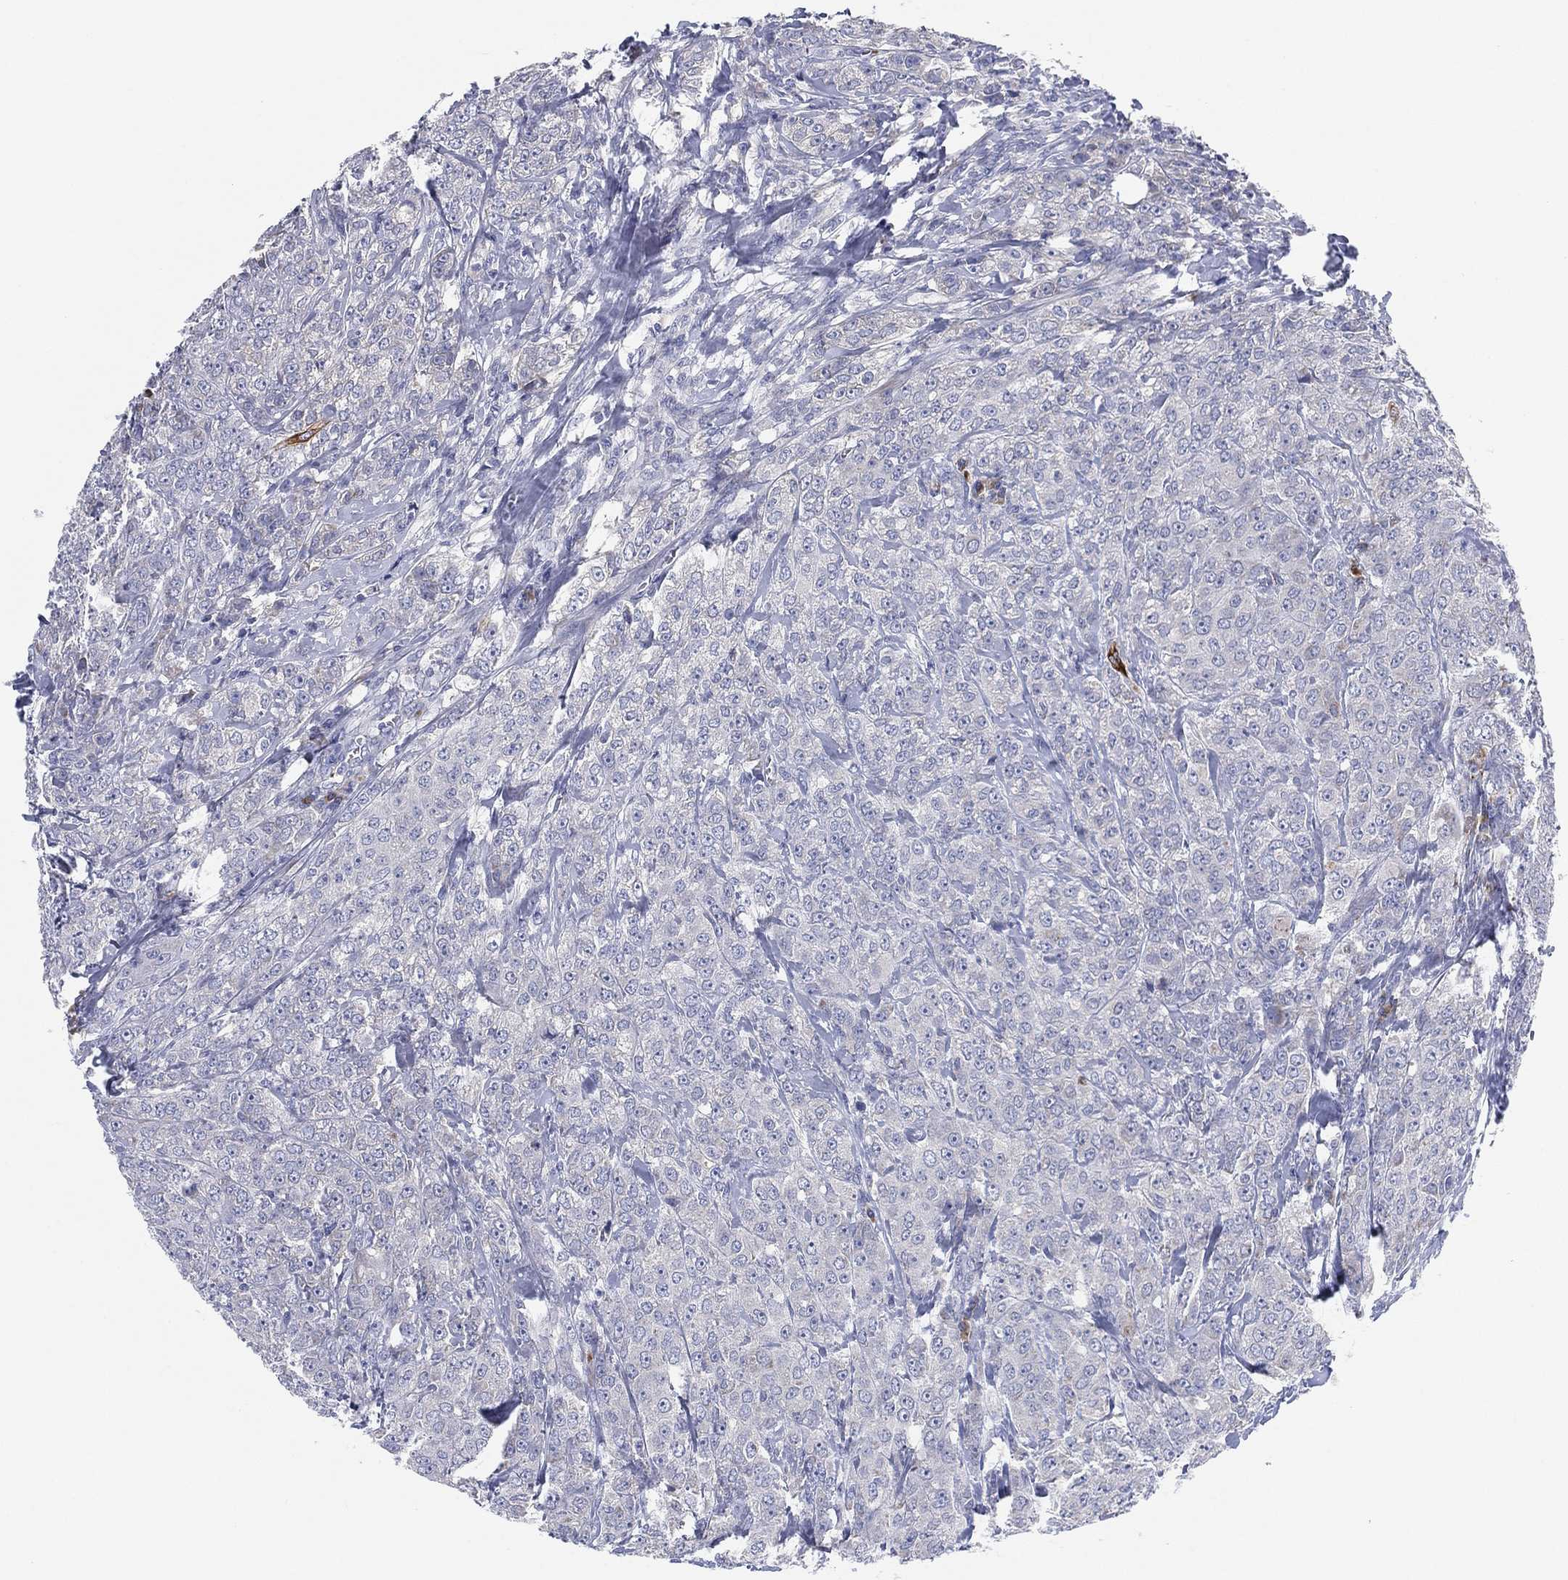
{"staining": {"intensity": "negative", "quantity": "none", "location": "none"}, "tissue": "breast cancer", "cell_type": "Tumor cells", "image_type": "cancer", "snomed": [{"axis": "morphology", "description": "Duct carcinoma"}, {"axis": "topography", "description": "Breast"}], "caption": "Tumor cells are negative for brown protein staining in breast cancer (intraductal carcinoma).", "gene": "TMEM40", "patient": {"sex": "female", "age": 43}}